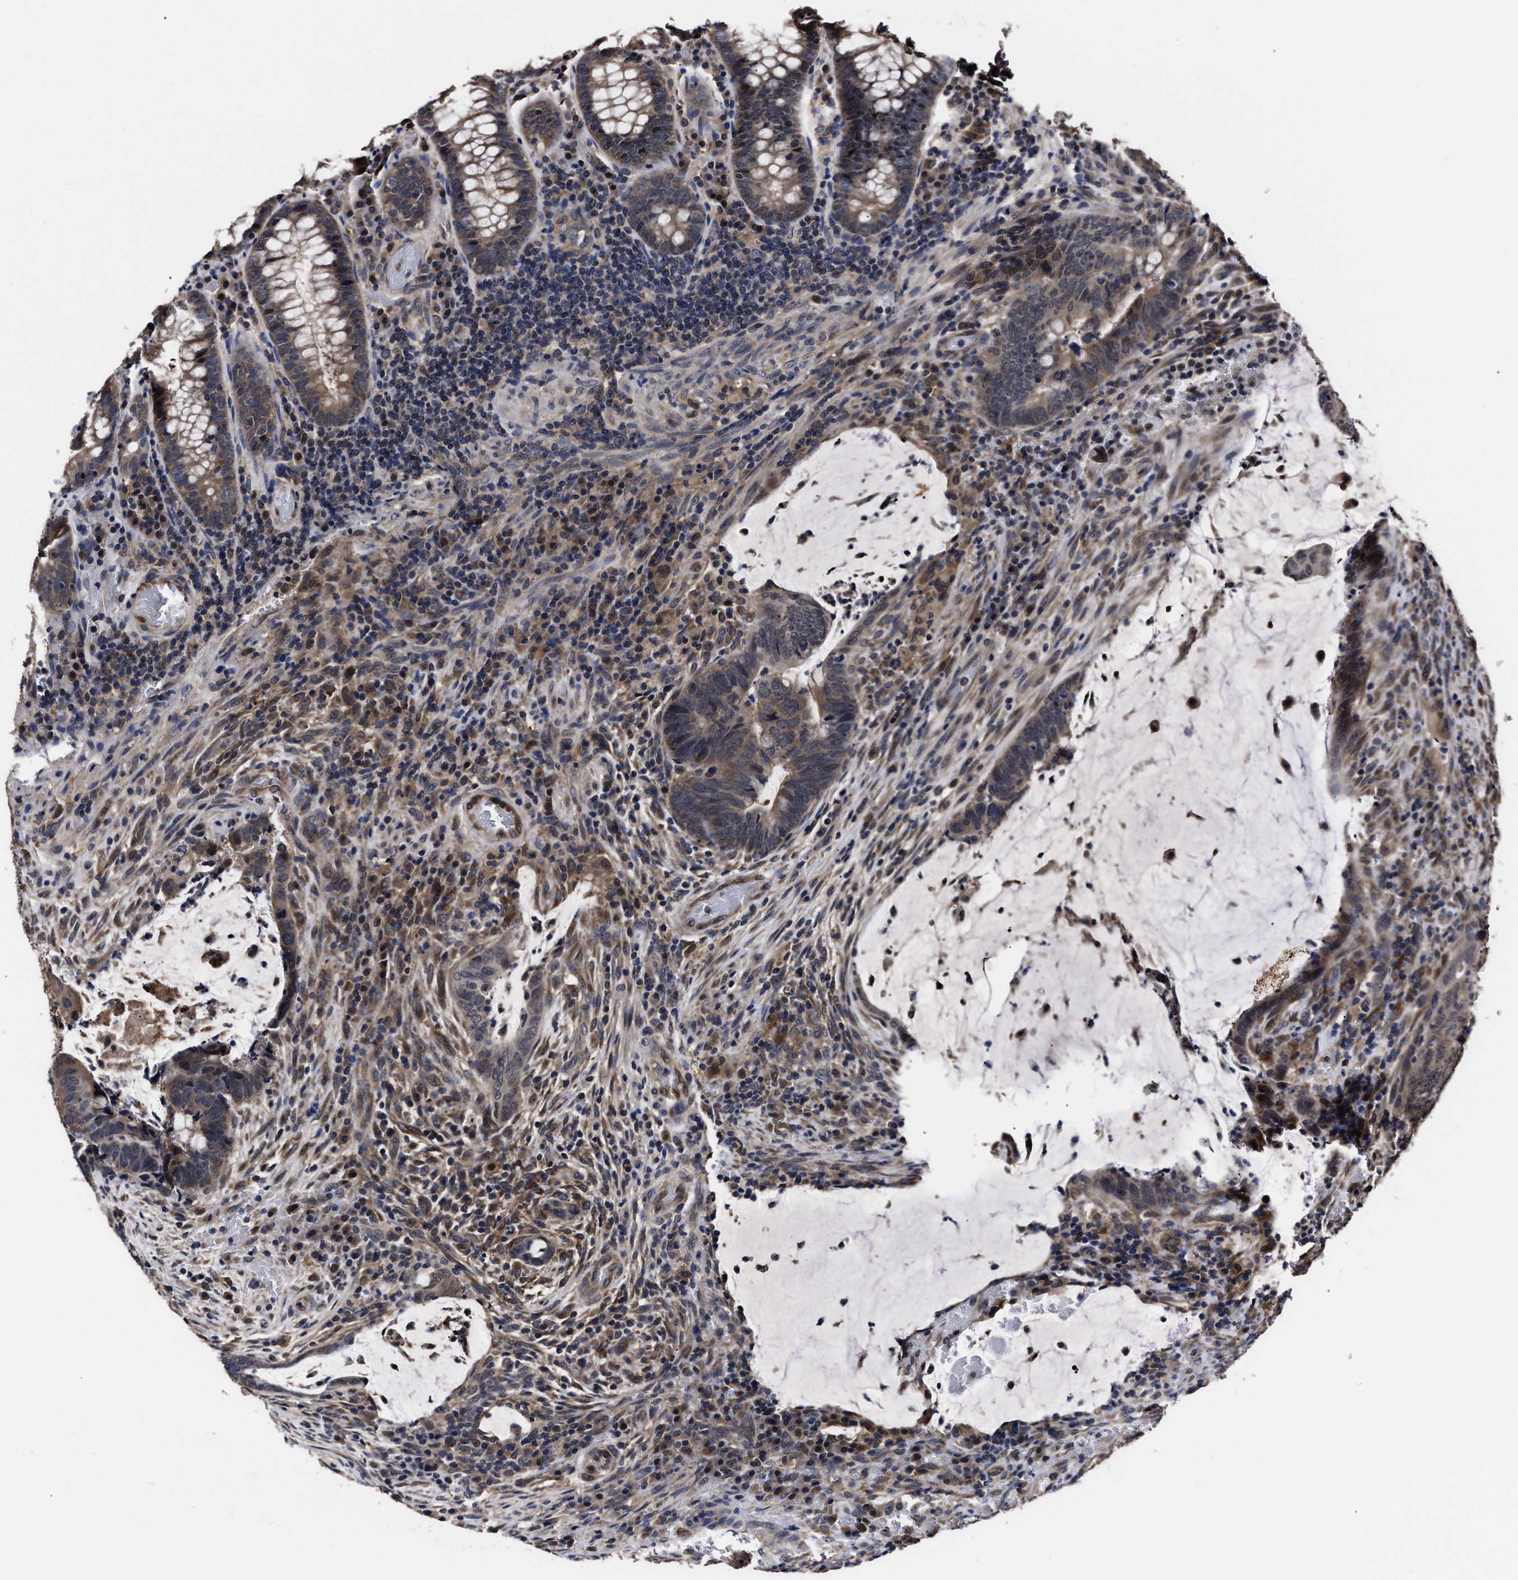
{"staining": {"intensity": "weak", "quantity": "25%-75%", "location": "cytoplasmic/membranous"}, "tissue": "colorectal cancer", "cell_type": "Tumor cells", "image_type": "cancer", "snomed": [{"axis": "morphology", "description": "Normal tissue, NOS"}, {"axis": "morphology", "description": "Adenocarcinoma, NOS"}, {"axis": "topography", "description": "Rectum"}, {"axis": "topography", "description": "Peripheral nerve tissue"}], "caption": "DAB immunohistochemical staining of adenocarcinoma (colorectal) exhibits weak cytoplasmic/membranous protein positivity in approximately 25%-75% of tumor cells.", "gene": "SOCS5", "patient": {"sex": "male", "age": 92}}